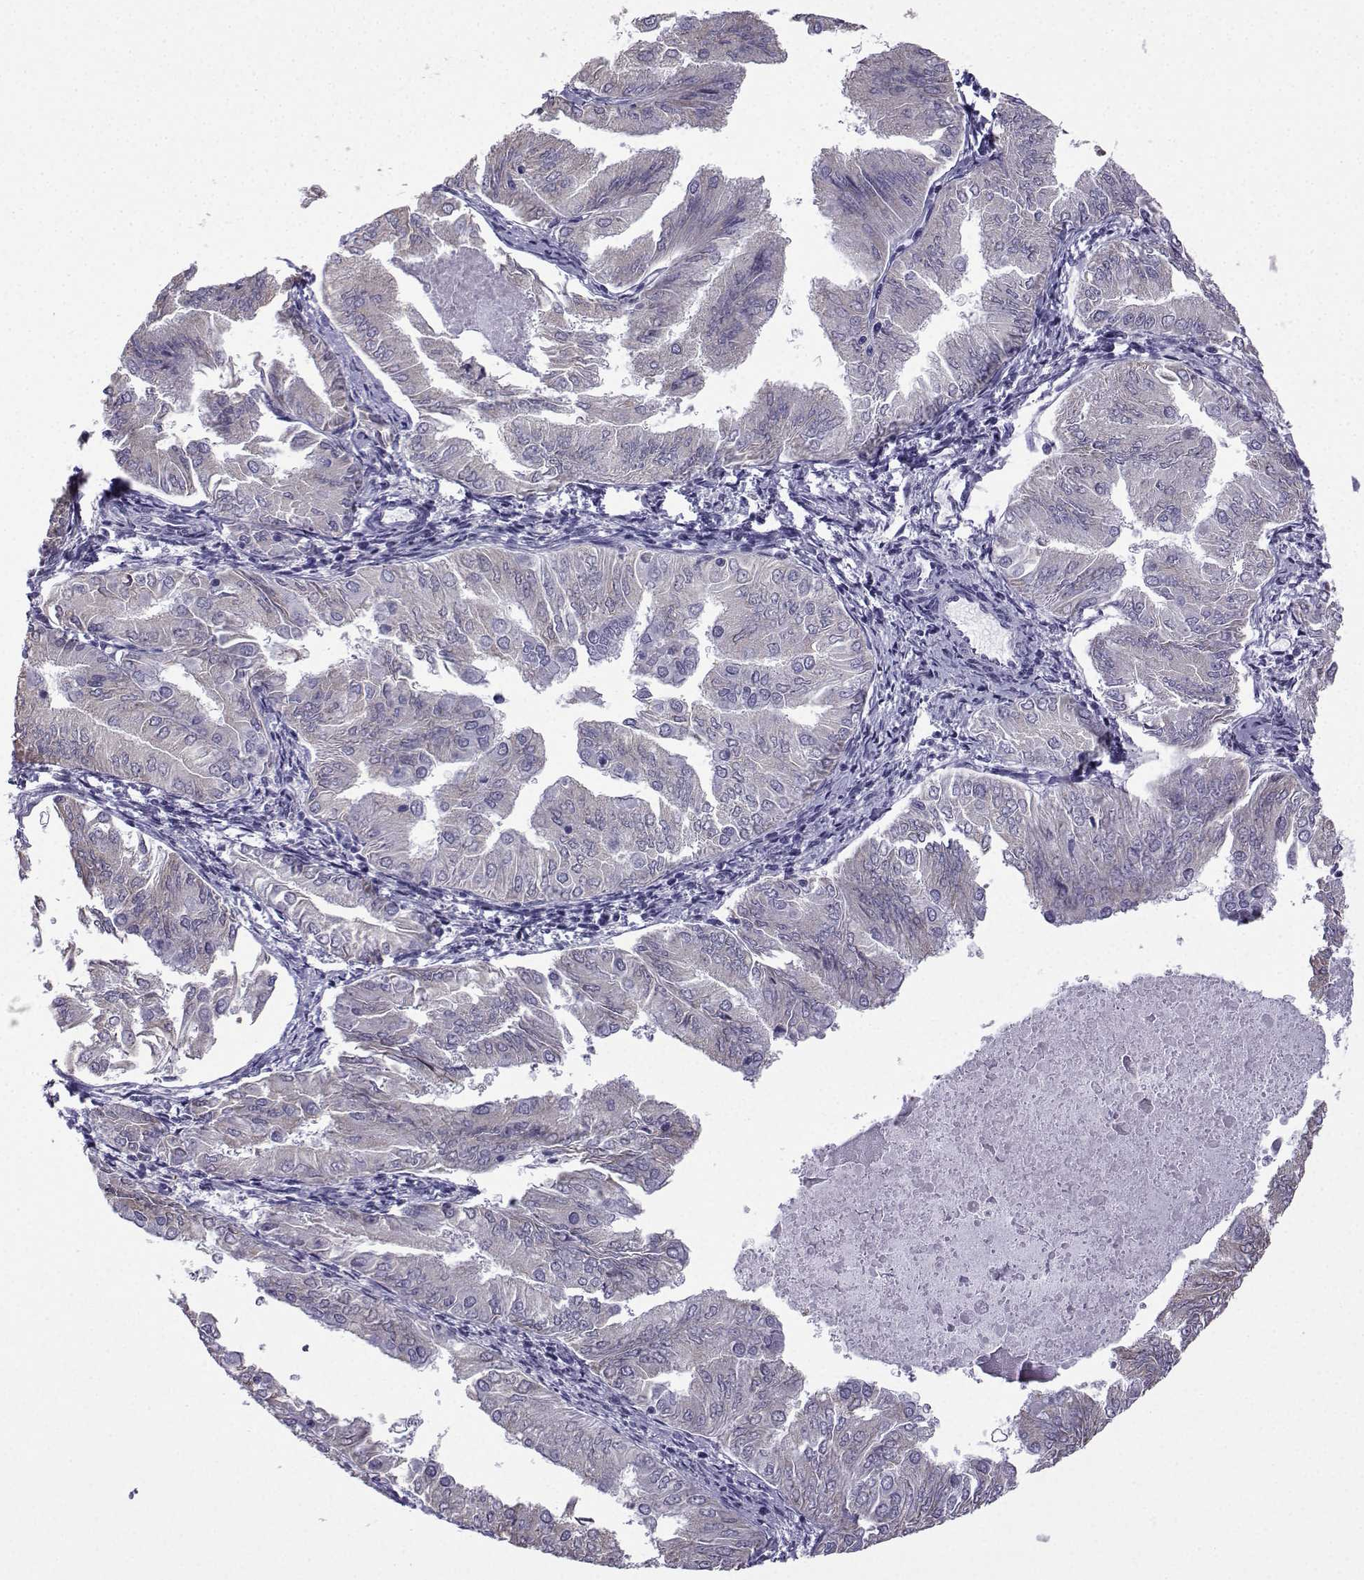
{"staining": {"intensity": "weak", "quantity": "<25%", "location": "cytoplasmic/membranous"}, "tissue": "endometrial cancer", "cell_type": "Tumor cells", "image_type": "cancer", "snomed": [{"axis": "morphology", "description": "Adenocarcinoma, NOS"}, {"axis": "topography", "description": "Endometrium"}], "caption": "DAB (3,3'-diaminobenzidine) immunohistochemical staining of human endometrial cancer reveals no significant staining in tumor cells.", "gene": "MRGBP", "patient": {"sex": "female", "age": 53}}